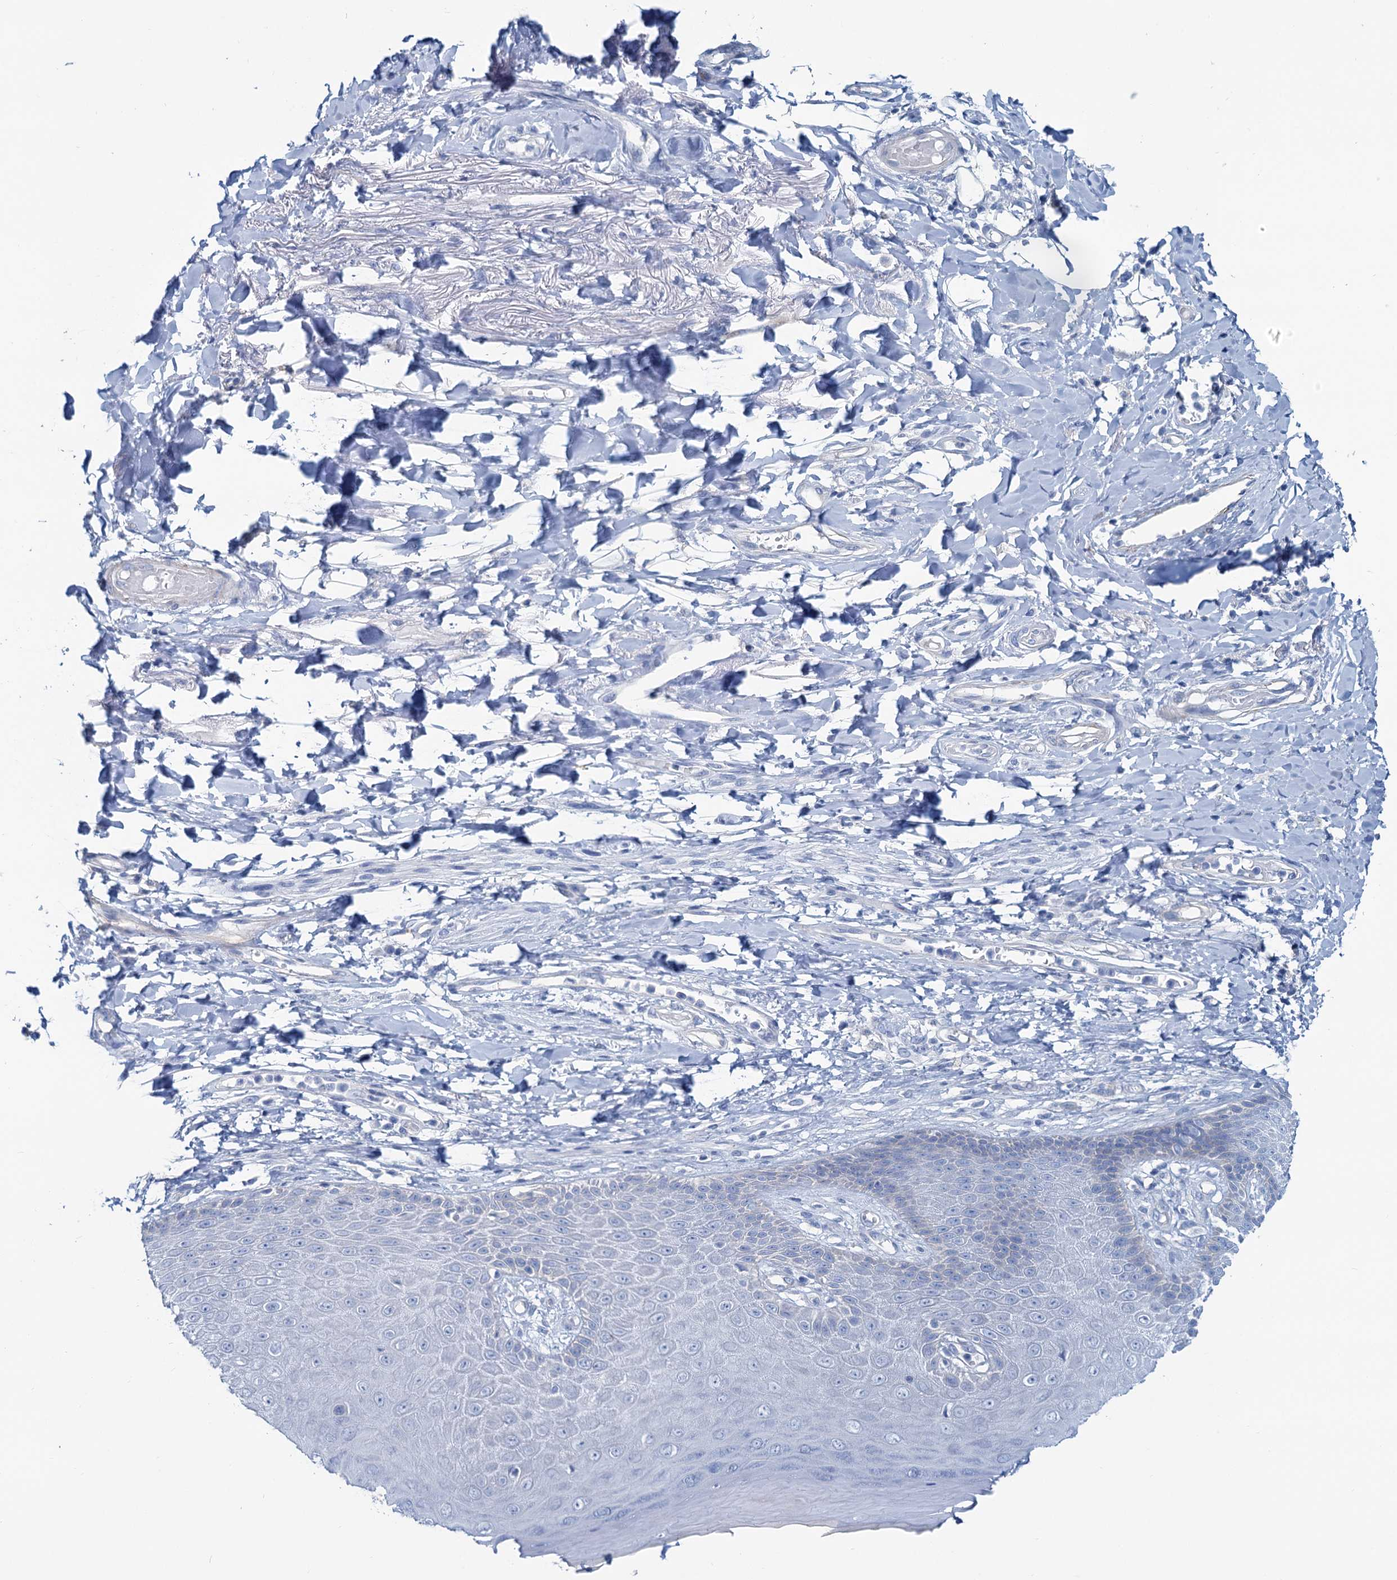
{"staining": {"intensity": "weak", "quantity": "<25%", "location": "cytoplasmic/membranous"}, "tissue": "skin", "cell_type": "Epidermal cells", "image_type": "normal", "snomed": [{"axis": "morphology", "description": "Normal tissue, NOS"}, {"axis": "topography", "description": "Anal"}], "caption": "Epidermal cells are negative for brown protein staining in benign skin. (Stains: DAB (3,3'-diaminobenzidine) immunohistochemistry with hematoxylin counter stain, Microscopy: brightfield microscopy at high magnification).", "gene": "SLC1A3", "patient": {"sex": "male", "age": 78}}